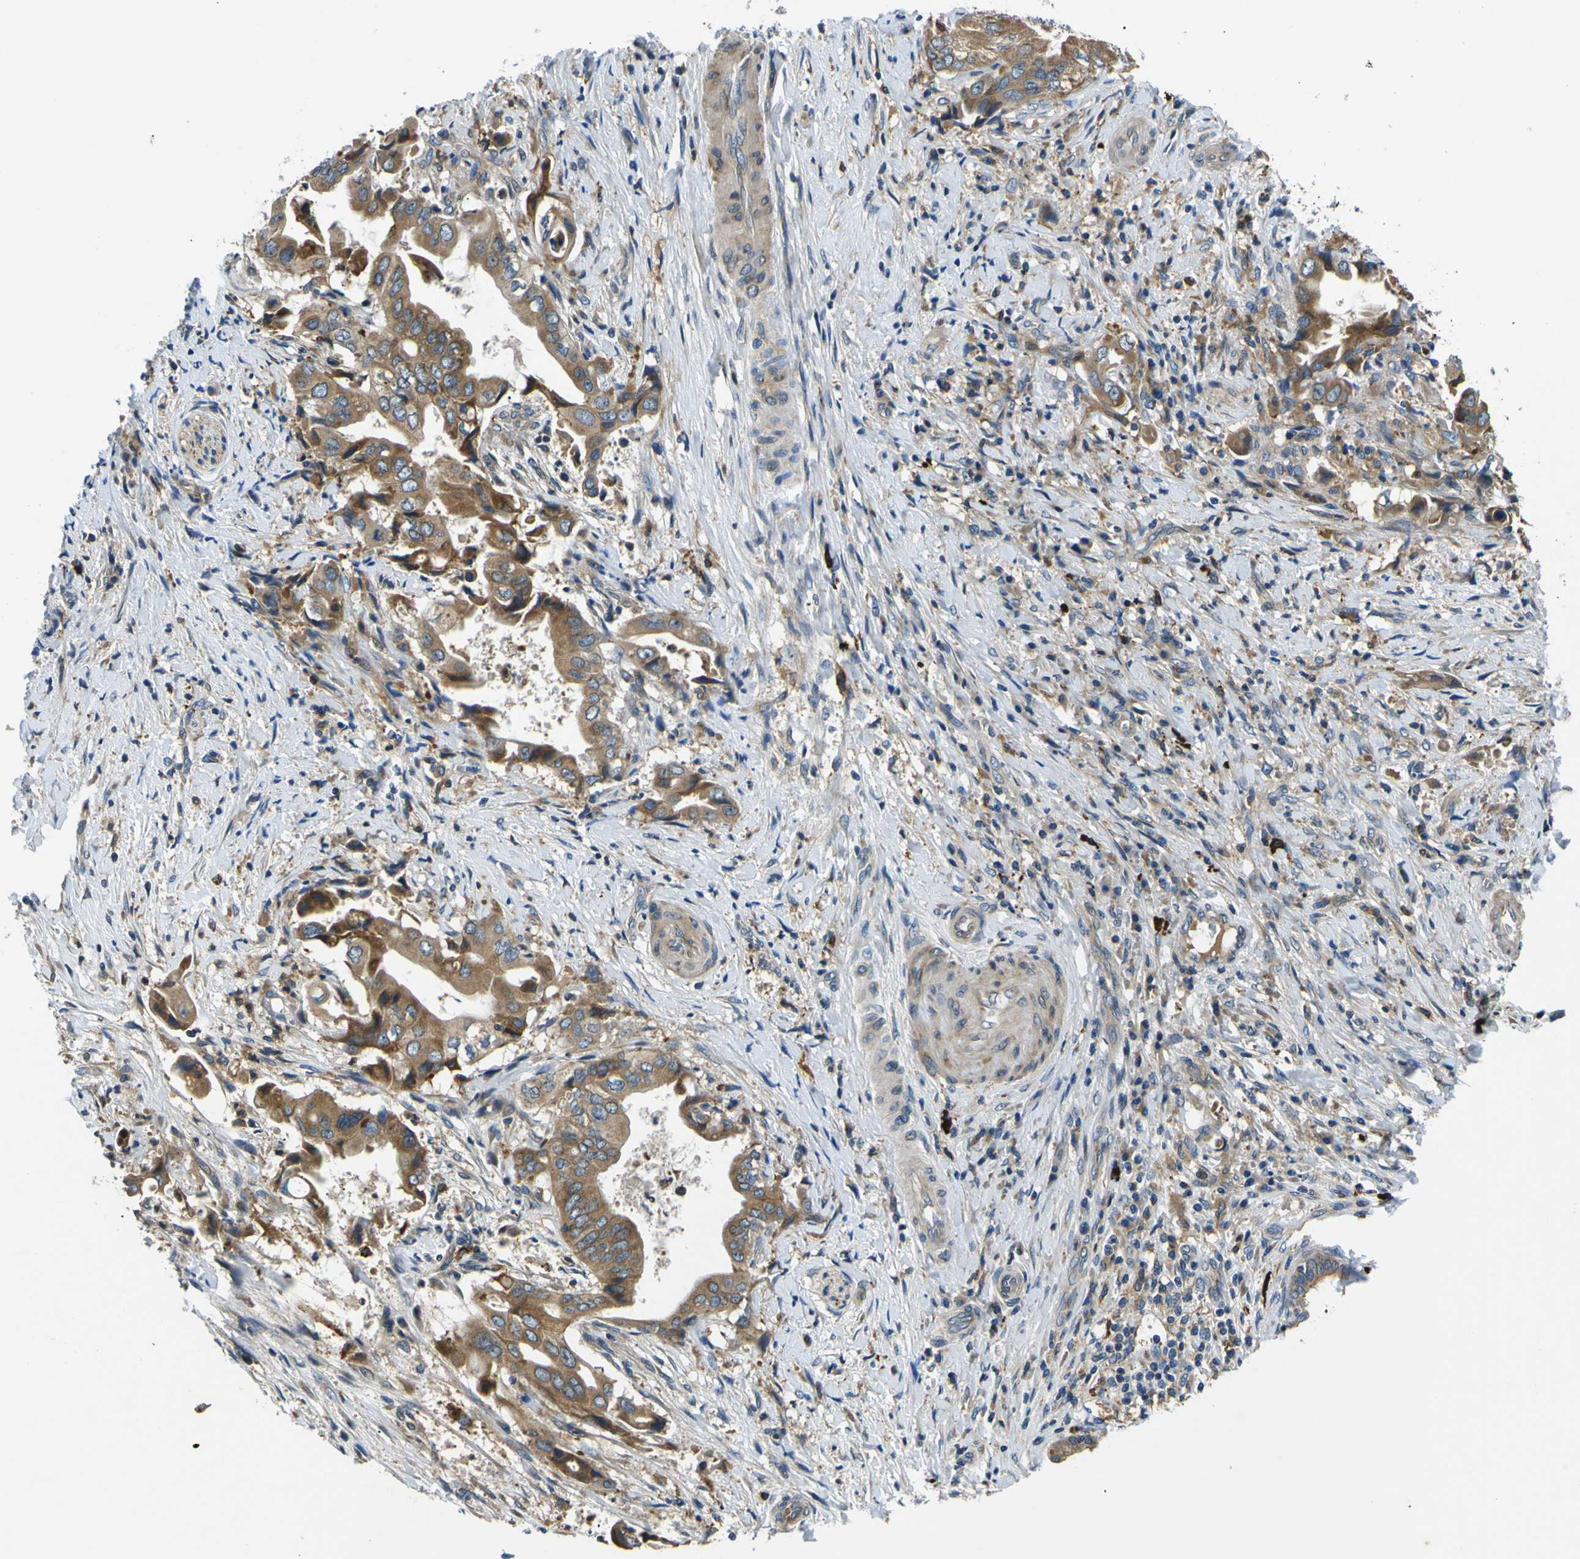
{"staining": {"intensity": "moderate", "quantity": ">75%", "location": "cytoplasmic/membranous"}, "tissue": "liver cancer", "cell_type": "Tumor cells", "image_type": "cancer", "snomed": [{"axis": "morphology", "description": "Cholangiocarcinoma"}, {"axis": "topography", "description": "Liver"}], "caption": "Protein expression by immunohistochemistry (IHC) shows moderate cytoplasmic/membranous staining in about >75% of tumor cells in liver cancer (cholangiocarcinoma). (Brightfield microscopy of DAB IHC at high magnification).", "gene": "RAB1B", "patient": {"sex": "male", "age": 58}}